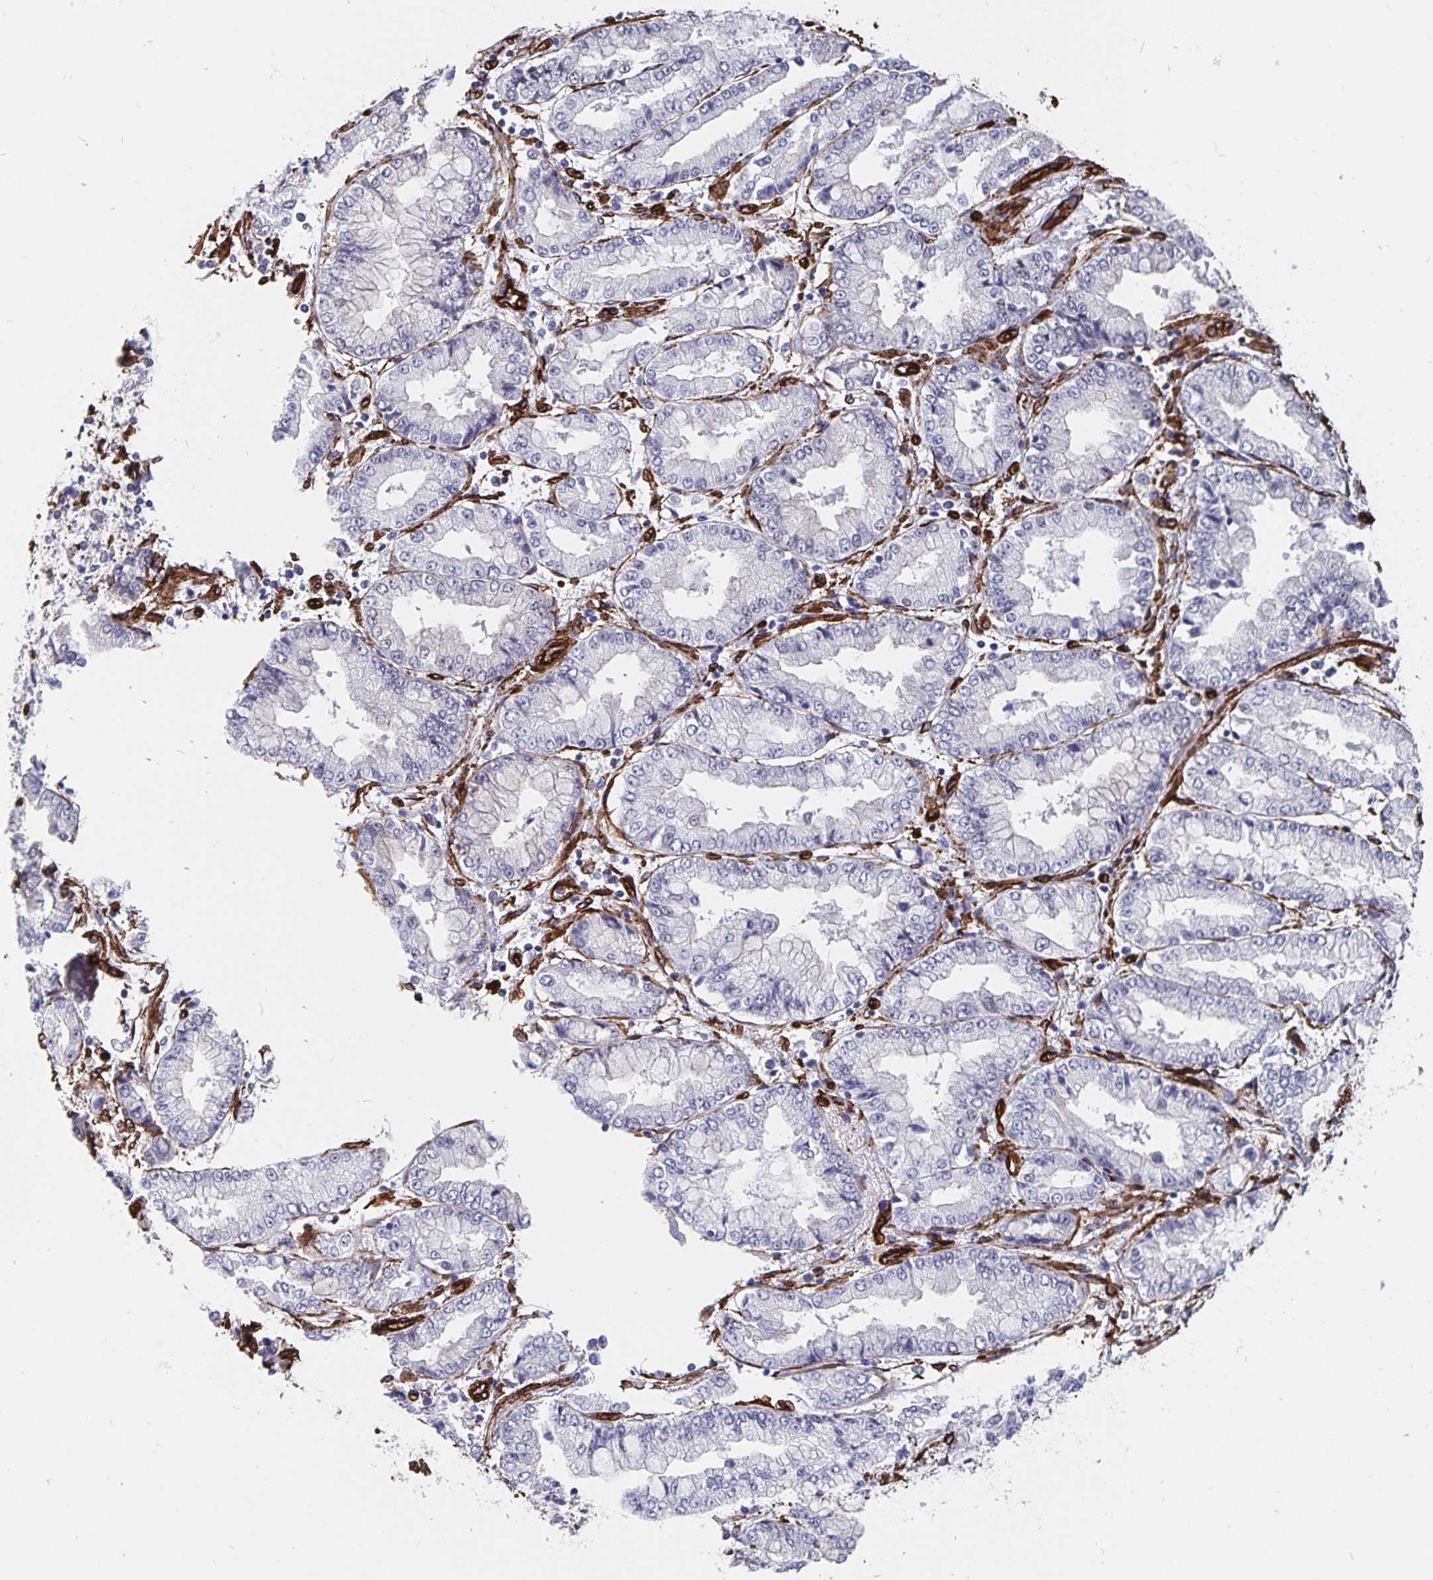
{"staining": {"intensity": "negative", "quantity": "none", "location": "none"}, "tissue": "stomach cancer", "cell_type": "Tumor cells", "image_type": "cancer", "snomed": [{"axis": "morphology", "description": "Adenocarcinoma, NOS"}, {"axis": "topography", "description": "Stomach, upper"}], "caption": "Stomach cancer (adenocarcinoma) stained for a protein using IHC exhibits no positivity tumor cells.", "gene": "DCHS2", "patient": {"sex": "female", "age": 74}}